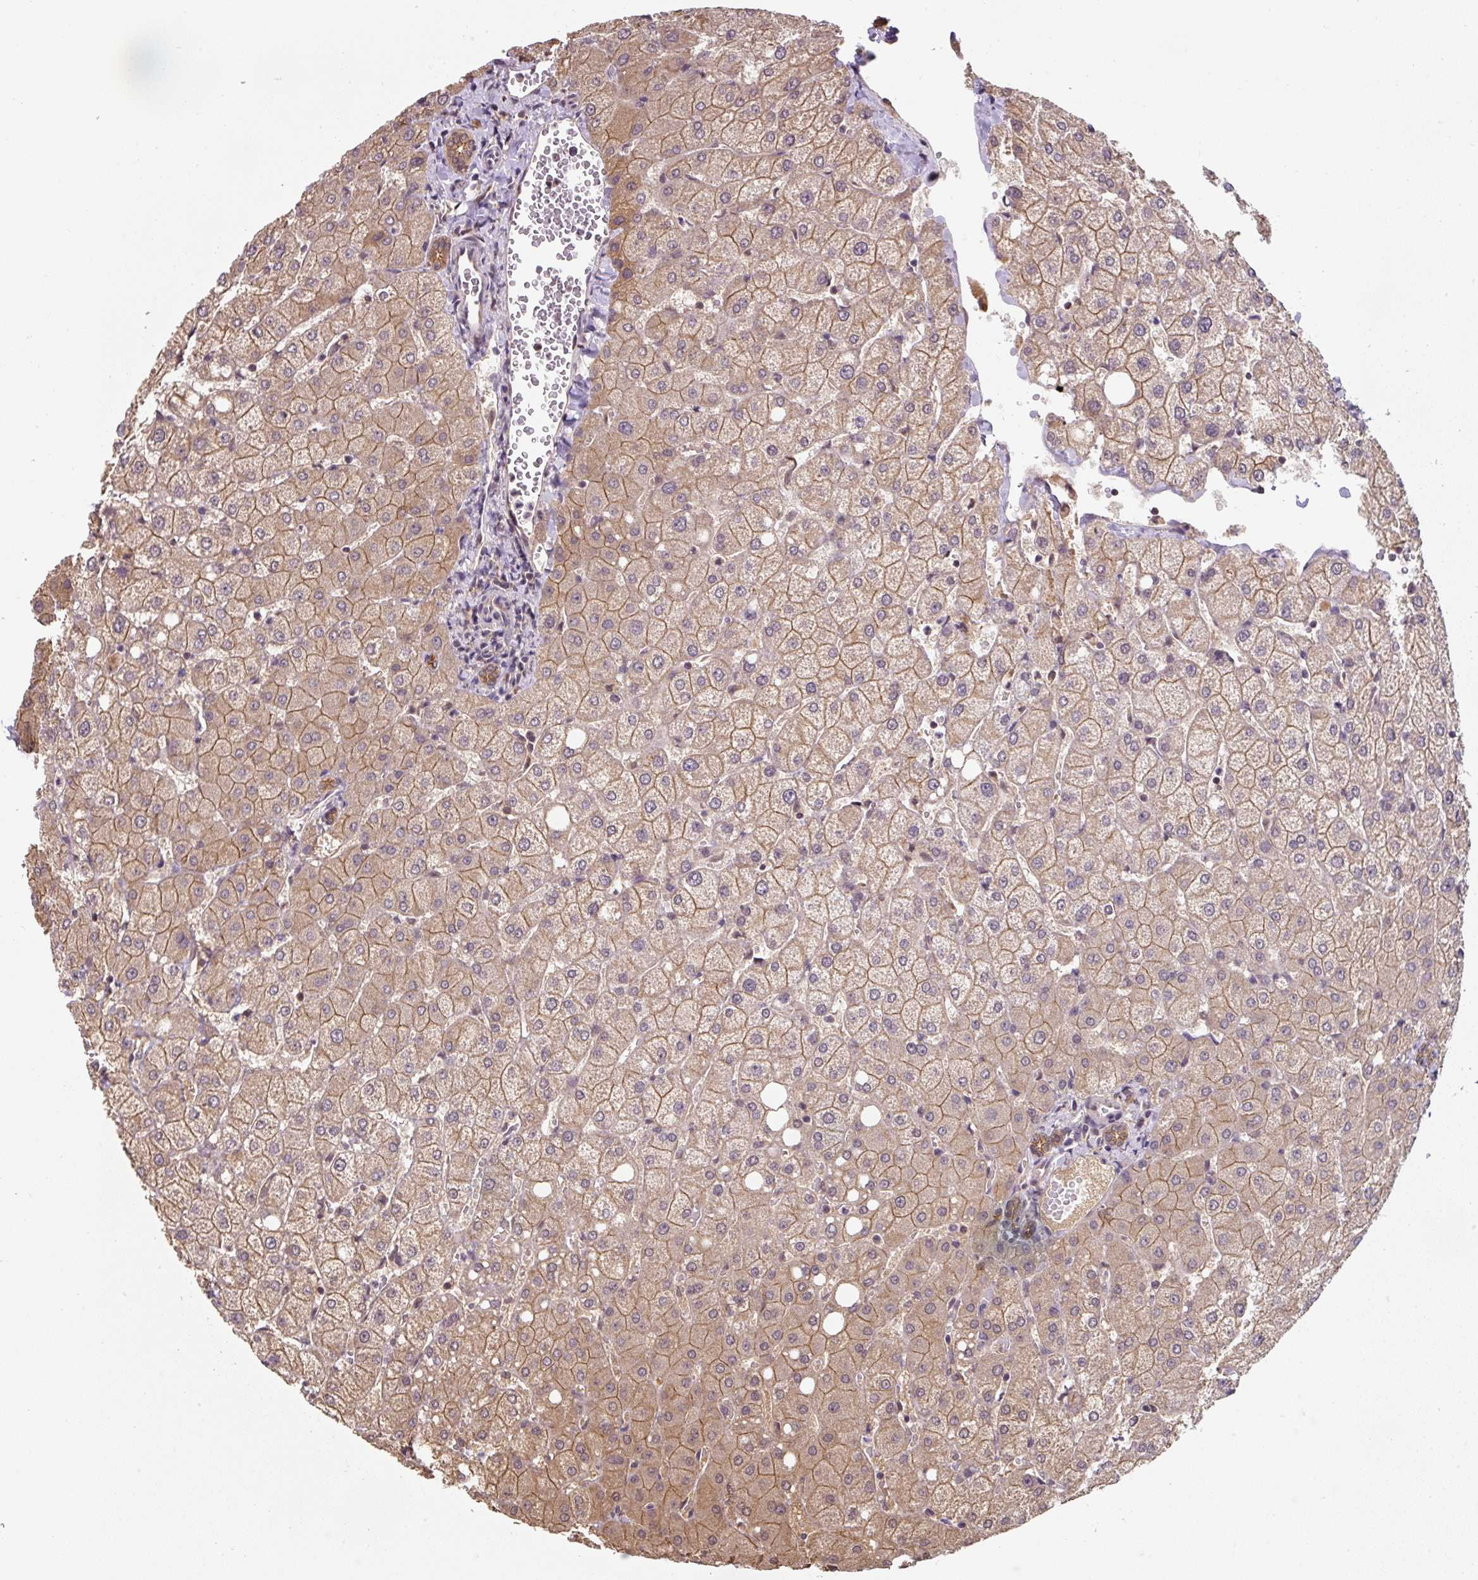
{"staining": {"intensity": "moderate", "quantity": ">75%", "location": "cytoplasmic/membranous"}, "tissue": "liver", "cell_type": "Cholangiocytes", "image_type": "normal", "snomed": [{"axis": "morphology", "description": "Normal tissue, NOS"}, {"axis": "topography", "description": "Liver"}], "caption": "Immunohistochemical staining of benign liver exhibits medium levels of moderate cytoplasmic/membranous positivity in approximately >75% of cholangiocytes. (DAB (3,3'-diaminobenzidine) = brown stain, brightfield microscopy at high magnification).", "gene": "ST13", "patient": {"sex": "female", "age": 54}}